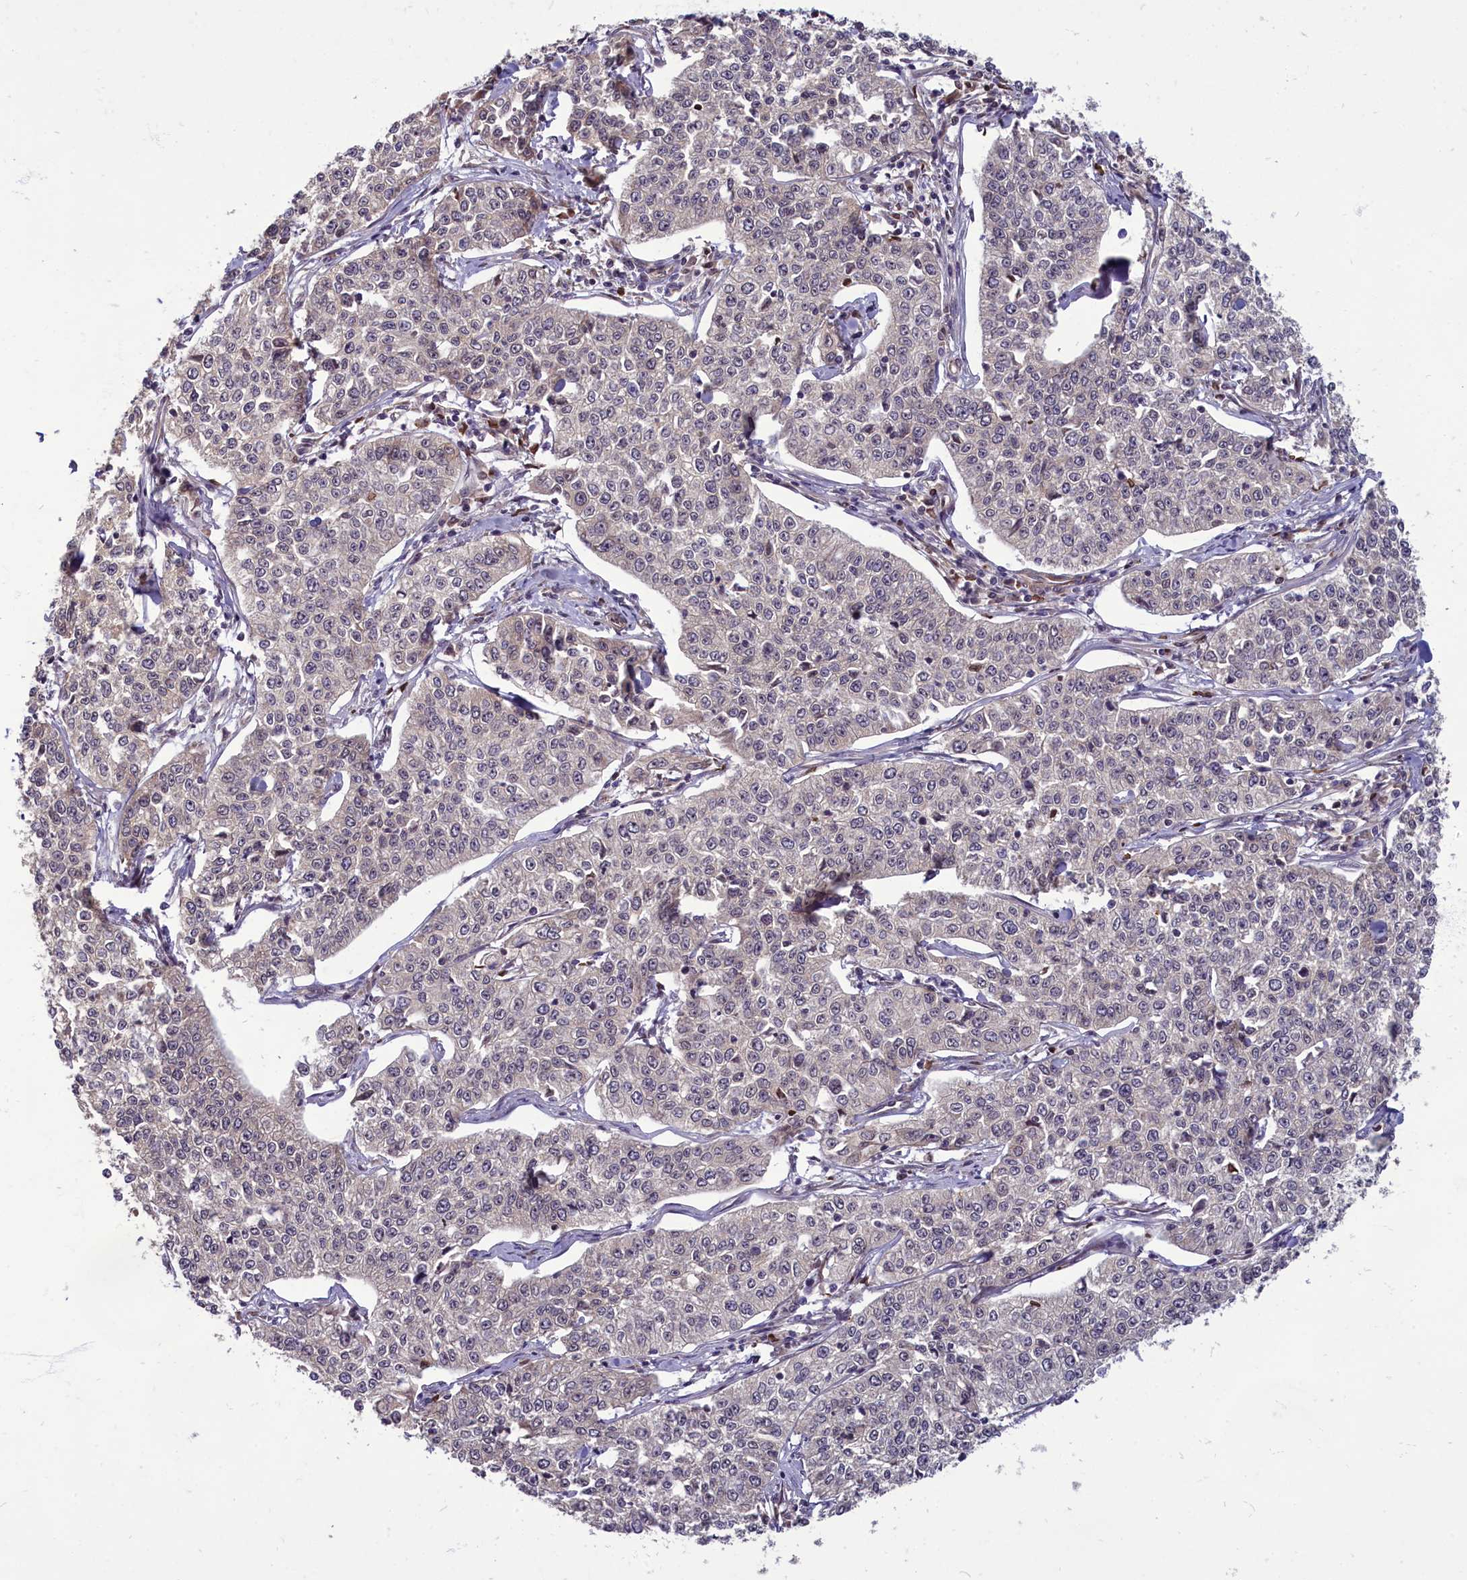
{"staining": {"intensity": "negative", "quantity": "none", "location": "none"}, "tissue": "cervical cancer", "cell_type": "Tumor cells", "image_type": "cancer", "snomed": [{"axis": "morphology", "description": "Squamous cell carcinoma, NOS"}, {"axis": "topography", "description": "Cervix"}], "caption": "Tumor cells show no significant protein positivity in cervical cancer (squamous cell carcinoma). (Stains: DAB (3,3'-diaminobenzidine) immunohistochemistry (IHC) with hematoxylin counter stain, Microscopy: brightfield microscopy at high magnification).", "gene": "MYCBP", "patient": {"sex": "female", "age": 35}}